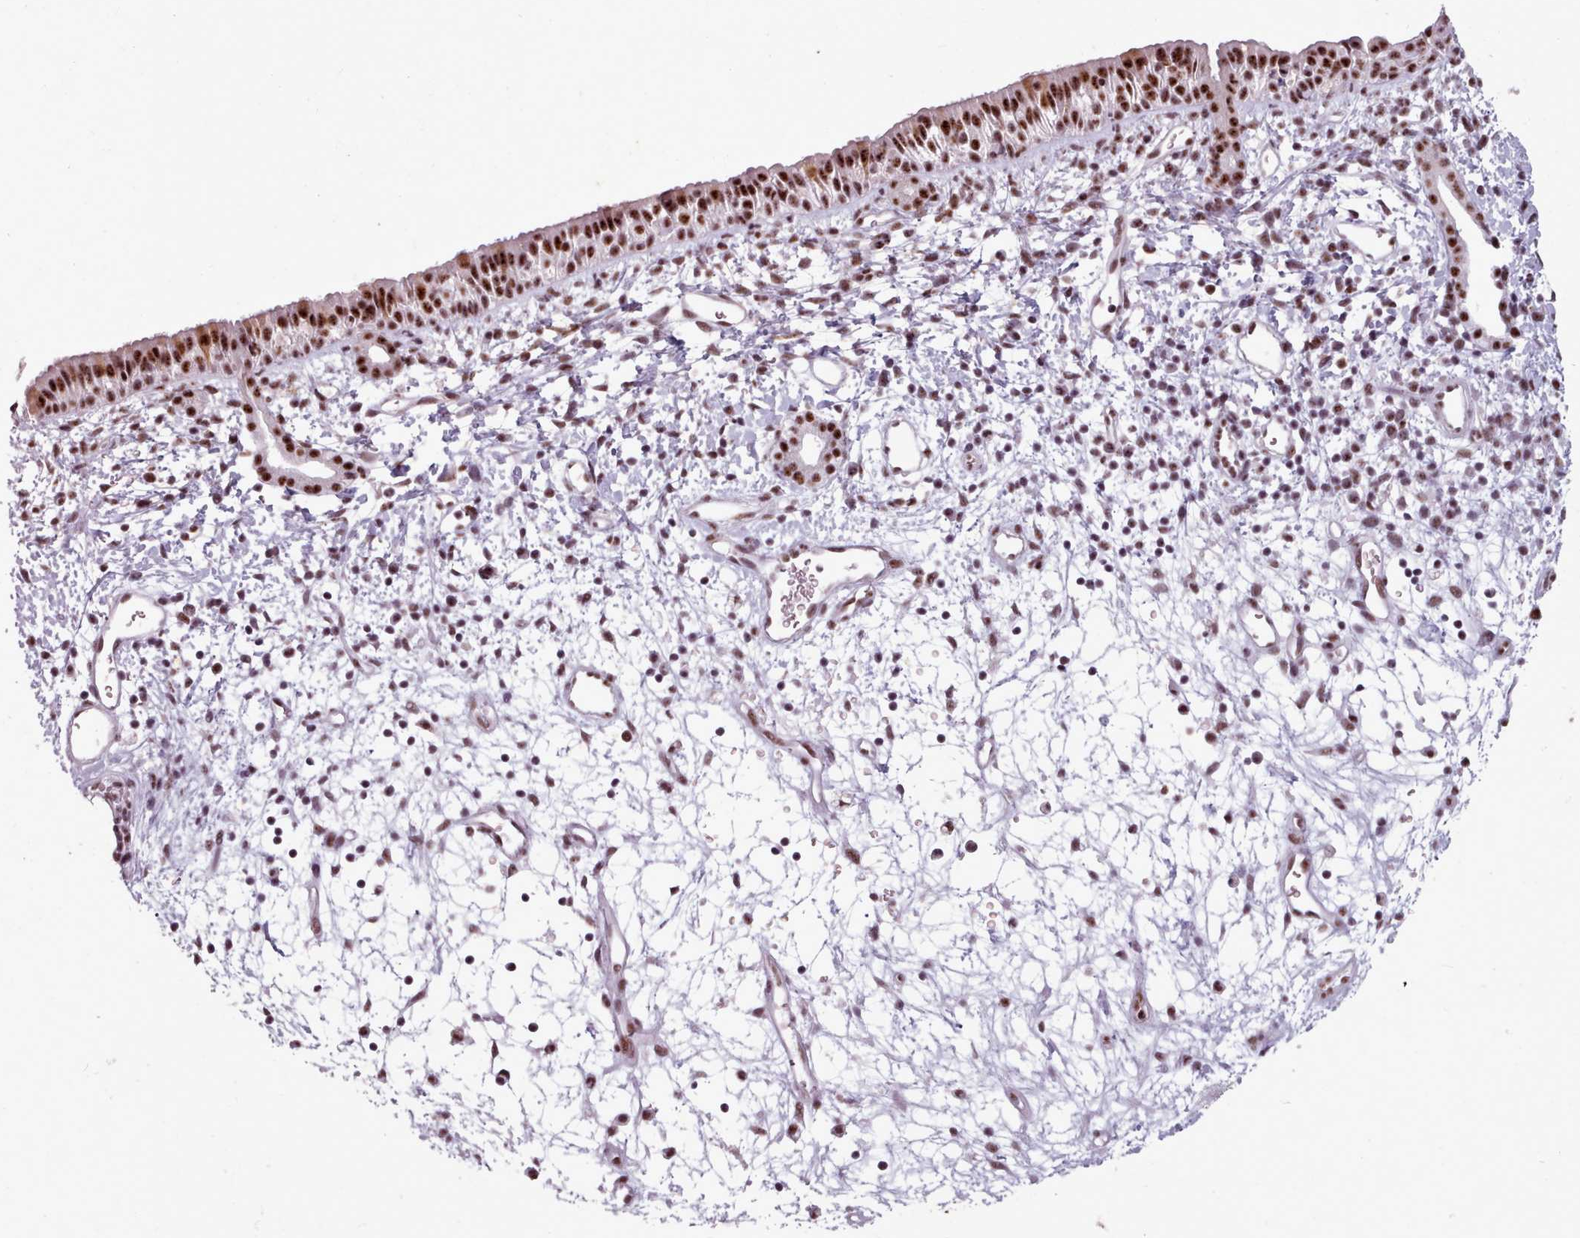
{"staining": {"intensity": "strong", "quantity": ">75%", "location": "nuclear"}, "tissue": "nasopharynx", "cell_type": "Respiratory epithelial cells", "image_type": "normal", "snomed": [{"axis": "morphology", "description": "Normal tissue, NOS"}, {"axis": "topography", "description": "Nasopharynx"}], "caption": "Immunohistochemical staining of unremarkable nasopharynx demonstrates >75% levels of strong nuclear protein positivity in approximately >75% of respiratory epithelial cells. (Brightfield microscopy of DAB IHC at high magnification).", "gene": "SRRM1", "patient": {"sex": "male", "age": 22}}